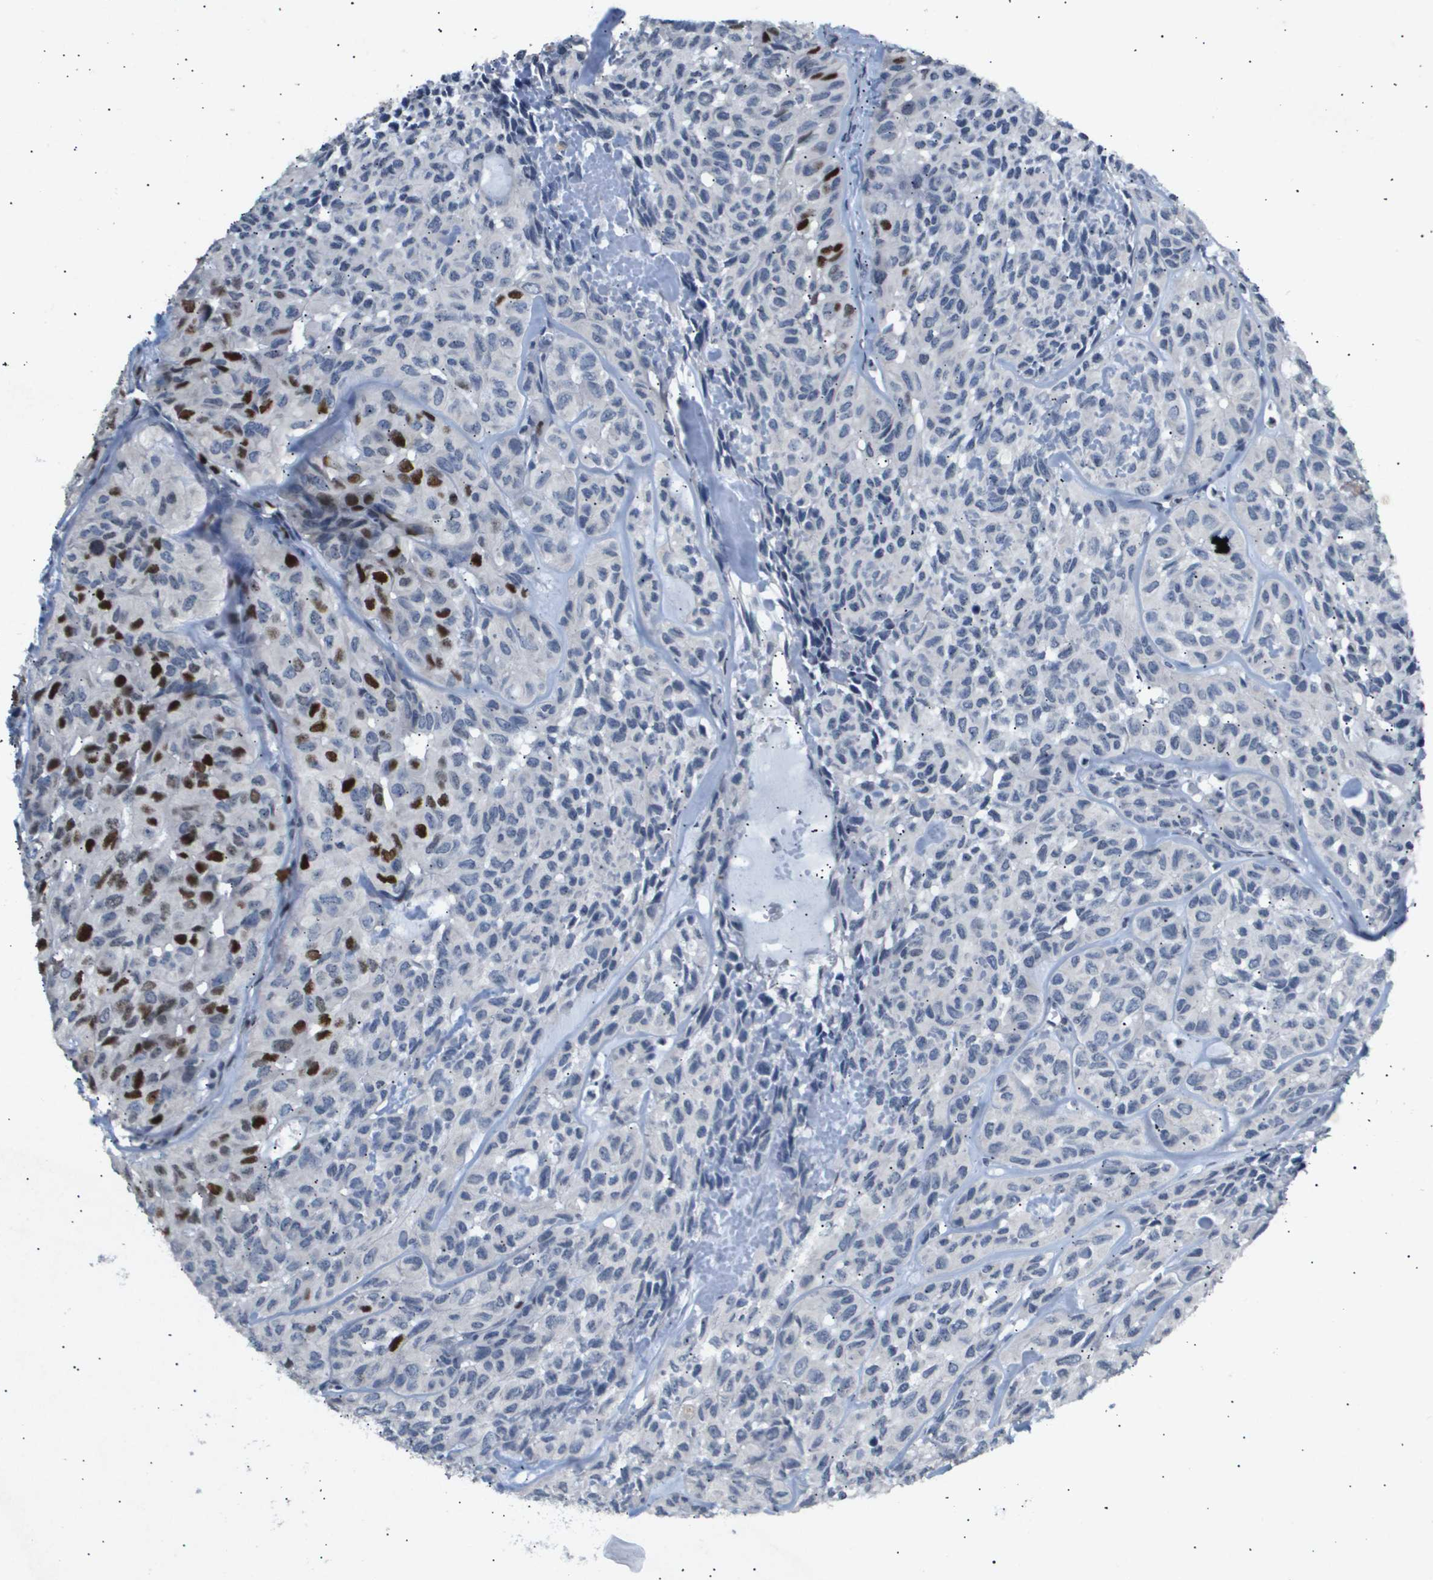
{"staining": {"intensity": "strong", "quantity": "<25%", "location": "nuclear"}, "tissue": "head and neck cancer", "cell_type": "Tumor cells", "image_type": "cancer", "snomed": [{"axis": "morphology", "description": "Adenocarcinoma, NOS"}, {"axis": "topography", "description": "Salivary gland, NOS"}, {"axis": "topography", "description": "Head-Neck"}], "caption": "The micrograph shows staining of head and neck adenocarcinoma, revealing strong nuclear protein staining (brown color) within tumor cells.", "gene": "ANAPC2", "patient": {"sex": "female", "age": 76}}